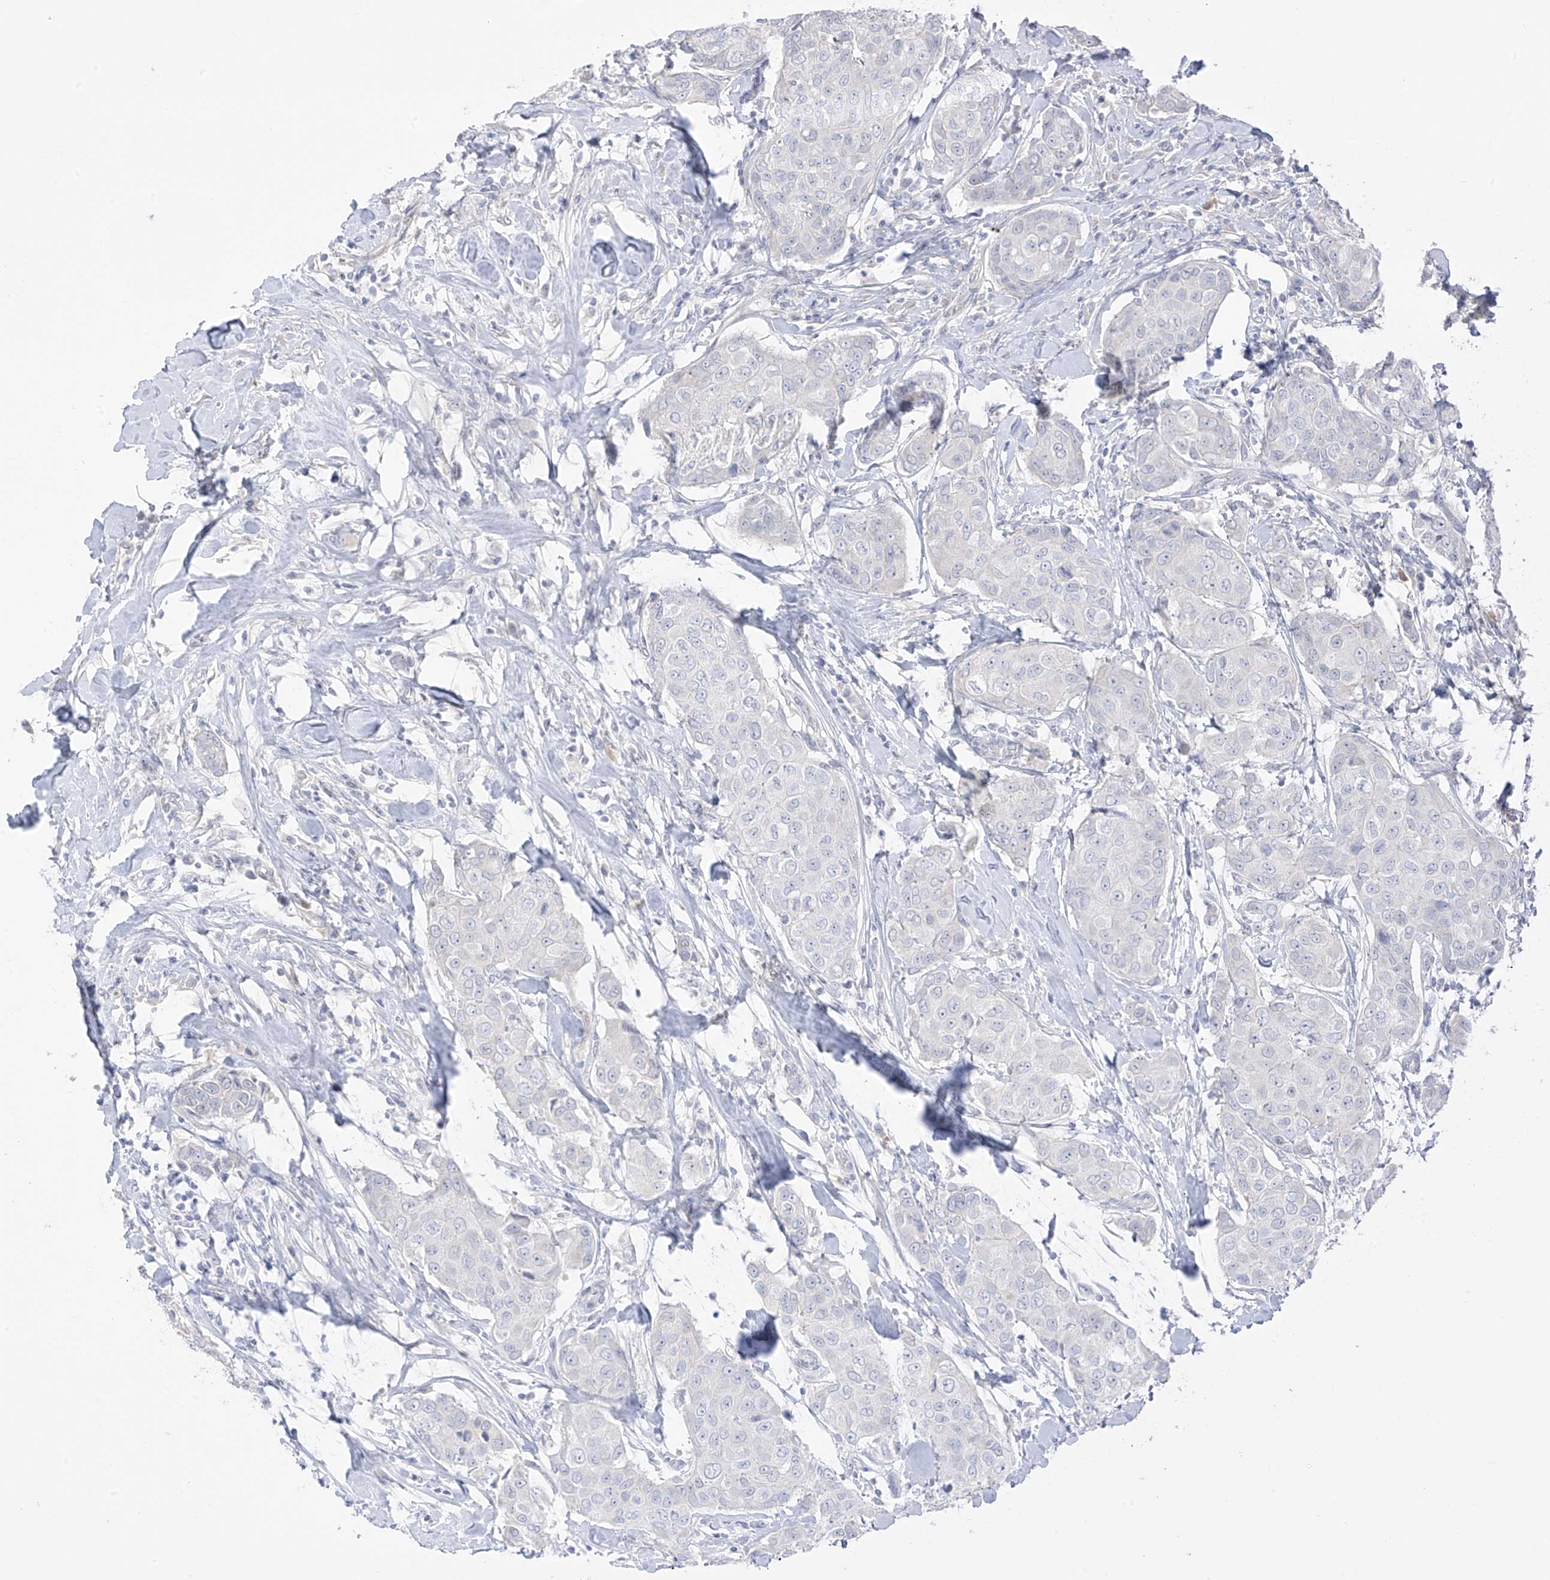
{"staining": {"intensity": "negative", "quantity": "none", "location": "none"}, "tissue": "breast cancer", "cell_type": "Tumor cells", "image_type": "cancer", "snomed": [{"axis": "morphology", "description": "Duct carcinoma"}, {"axis": "topography", "description": "Breast"}], "caption": "Human infiltrating ductal carcinoma (breast) stained for a protein using immunohistochemistry (IHC) demonstrates no staining in tumor cells.", "gene": "DCDC2", "patient": {"sex": "female", "age": 80}}